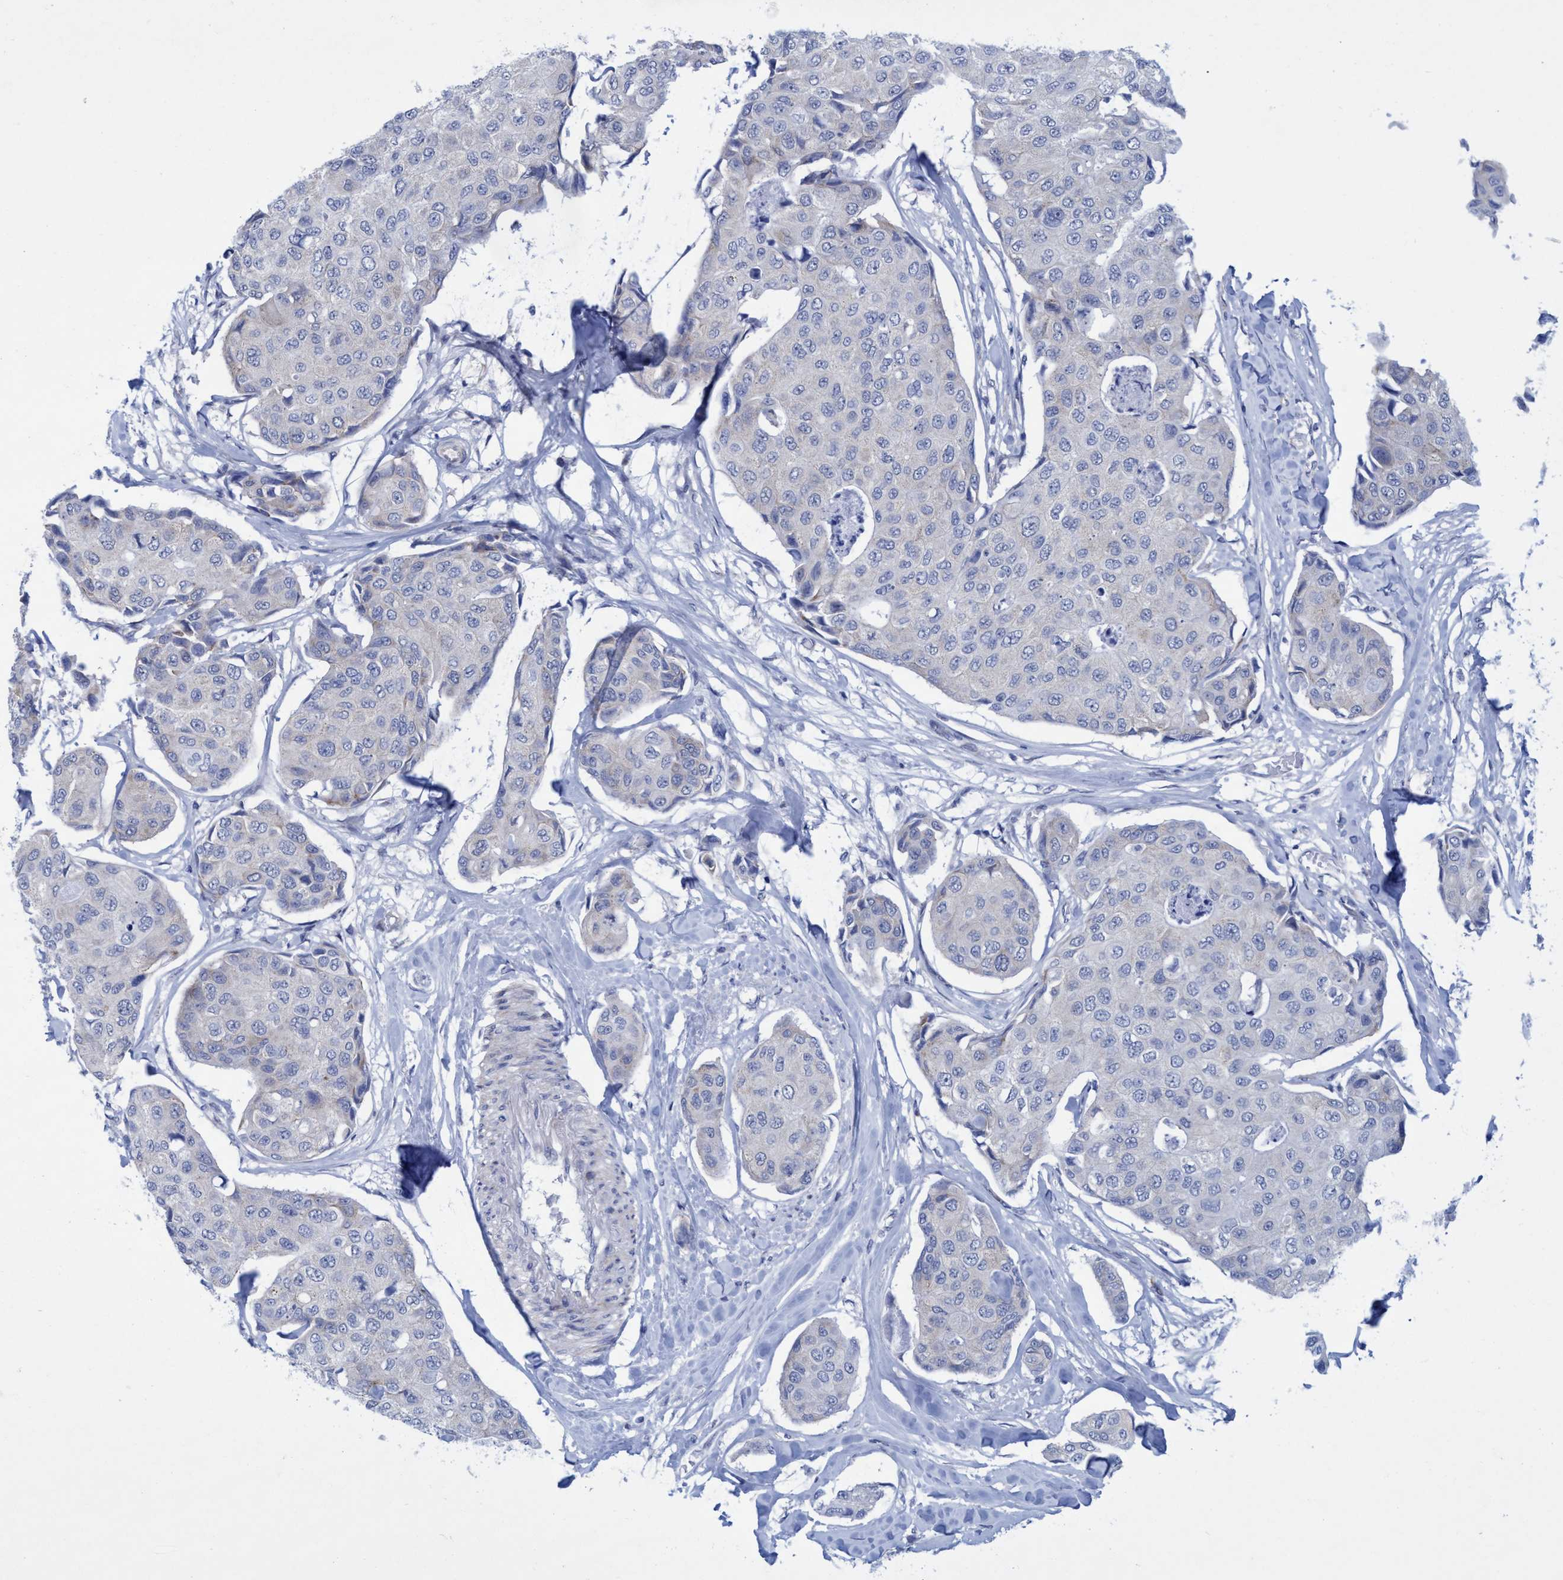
{"staining": {"intensity": "negative", "quantity": "none", "location": "none"}, "tissue": "breast cancer", "cell_type": "Tumor cells", "image_type": "cancer", "snomed": [{"axis": "morphology", "description": "Duct carcinoma"}, {"axis": "topography", "description": "Breast"}], "caption": "Immunohistochemistry photomicrograph of human breast cancer (invasive ductal carcinoma) stained for a protein (brown), which reveals no expression in tumor cells.", "gene": "R3HCC1", "patient": {"sex": "female", "age": 80}}